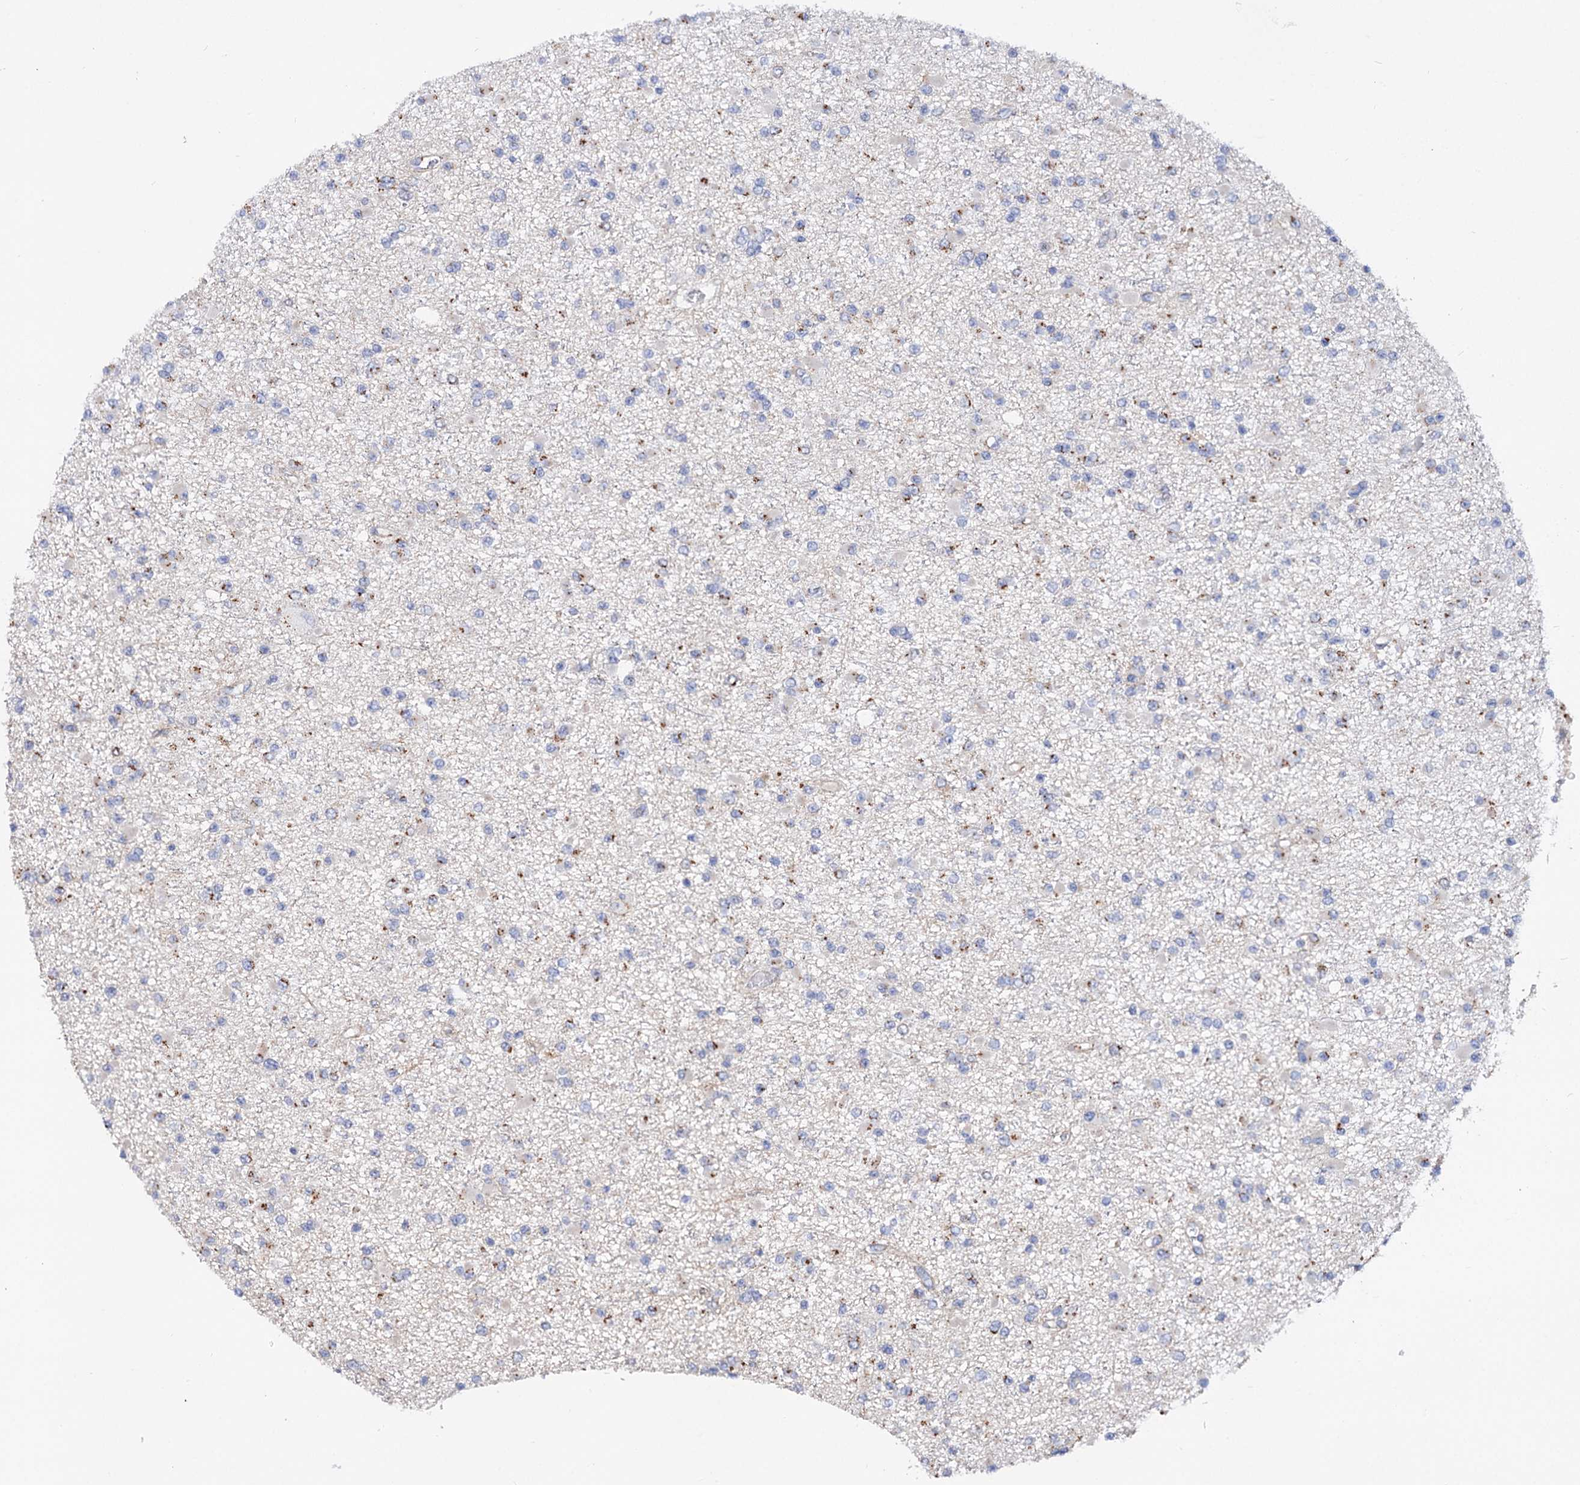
{"staining": {"intensity": "moderate", "quantity": "<25%", "location": "cytoplasmic/membranous"}, "tissue": "glioma", "cell_type": "Tumor cells", "image_type": "cancer", "snomed": [{"axis": "morphology", "description": "Glioma, malignant, Low grade"}, {"axis": "topography", "description": "Brain"}], "caption": "IHC (DAB (3,3'-diaminobenzidine)) staining of malignant glioma (low-grade) displays moderate cytoplasmic/membranous protein positivity in approximately <25% of tumor cells.", "gene": "C11orf96", "patient": {"sex": "female", "age": 22}}